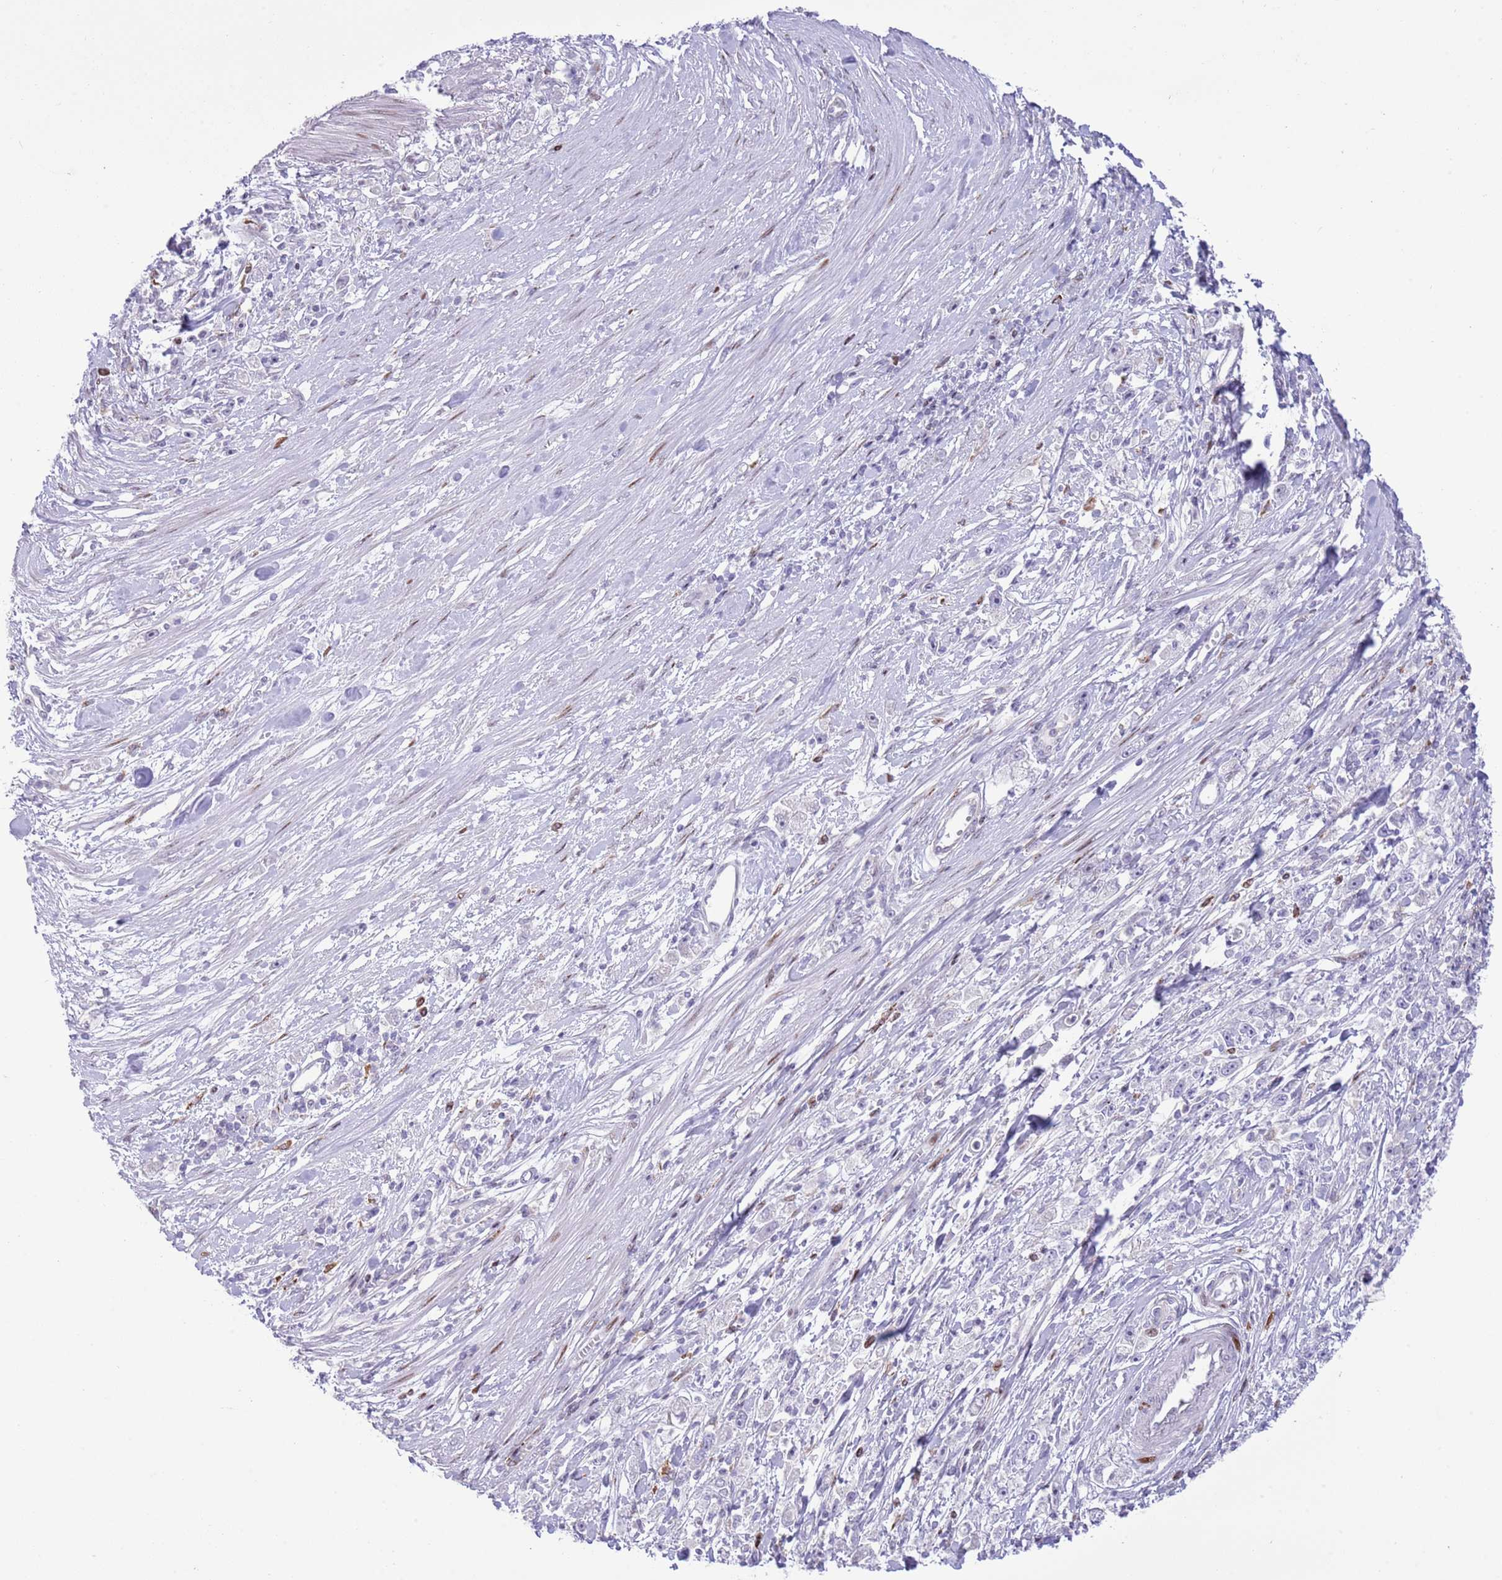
{"staining": {"intensity": "negative", "quantity": "none", "location": "none"}, "tissue": "stomach cancer", "cell_type": "Tumor cells", "image_type": "cancer", "snomed": [{"axis": "morphology", "description": "Adenocarcinoma, NOS"}, {"axis": "topography", "description": "Stomach"}], "caption": "Histopathology image shows no significant protein staining in tumor cells of stomach adenocarcinoma. The staining was performed using DAB to visualize the protein expression in brown, while the nuclei were stained in blue with hematoxylin (Magnification: 20x).", "gene": "ANO8", "patient": {"sex": "female", "age": 59}}